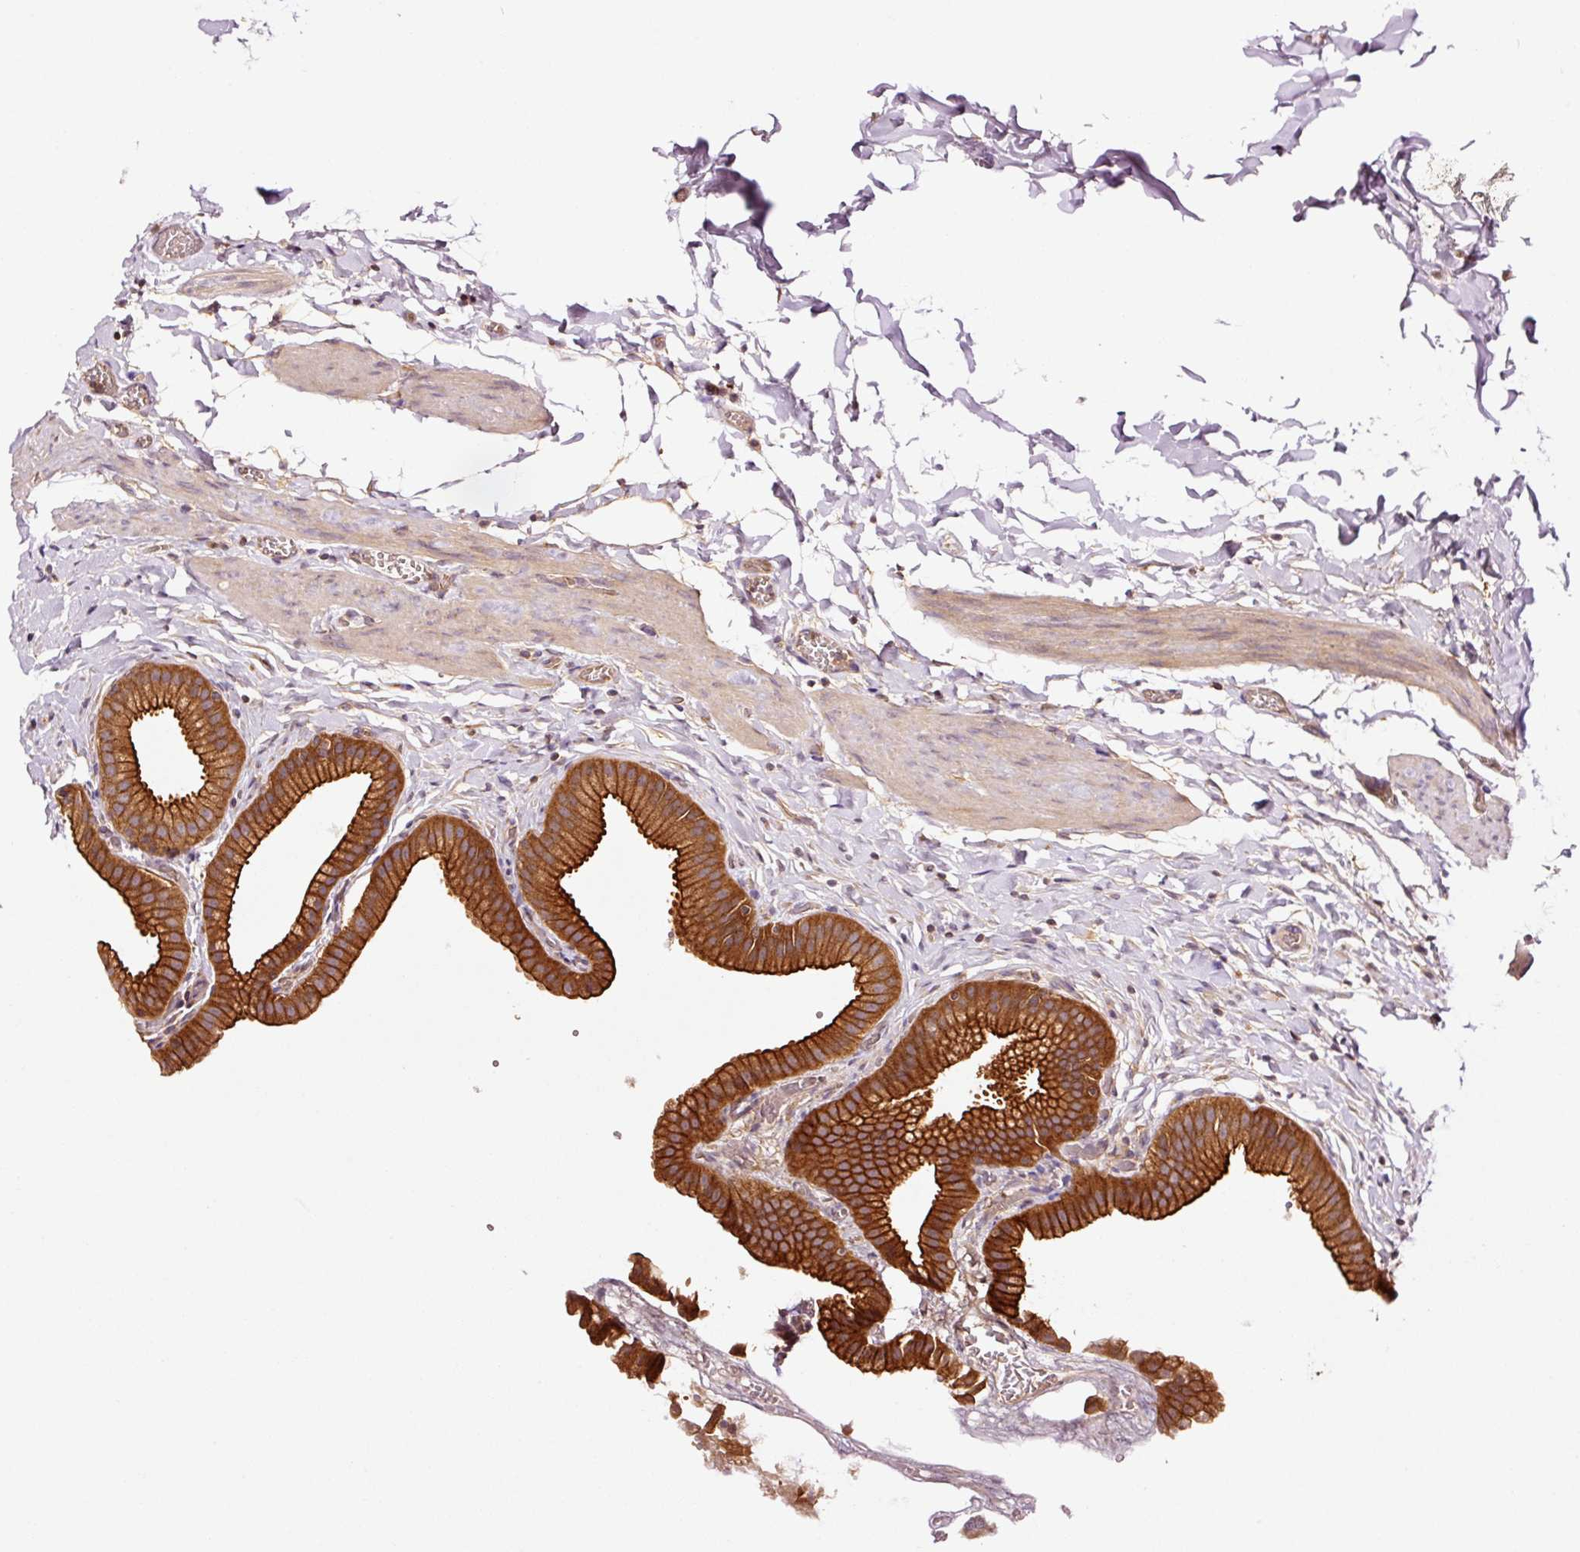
{"staining": {"intensity": "strong", "quantity": ">75%", "location": "cytoplasmic/membranous"}, "tissue": "gallbladder", "cell_type": "Glandular cells", "image_type": "normal", "snomed": [{"axis": "morphology", "description": "Normal tissue, NOS"}, {"axis": "topography", "description": "Gallbladder"}], "caption": "Immunohistochemistry (DAB) staining of normal gallbladder shows strong cytoplasmic/membranous protein positivity in approximately >75% of glandular cells.", "gene": "METAP1", "patient": {"sex": "female", "age": 63}}